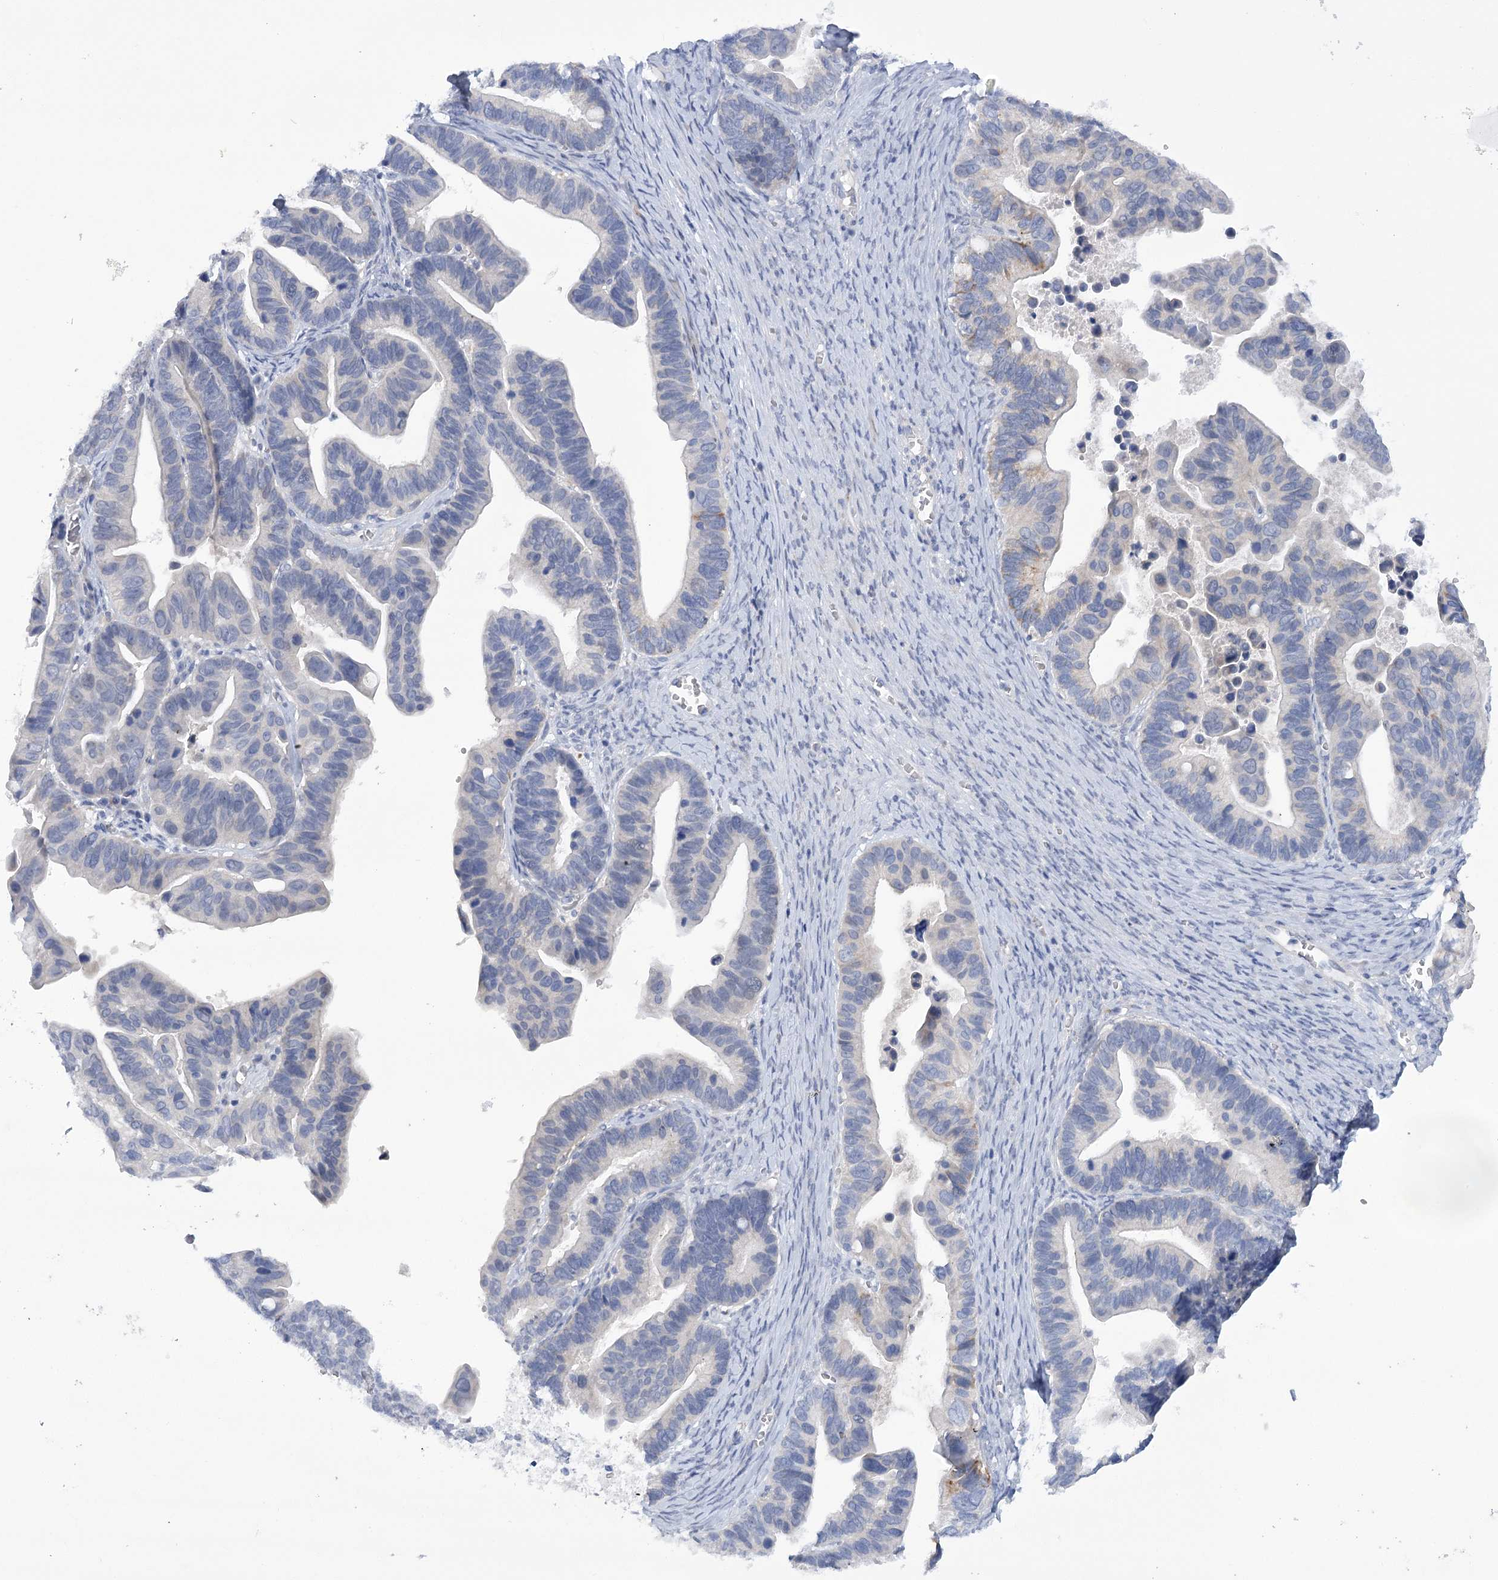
{"staining": {"intensity": "negative", "quantity": "none", "location": "none"}, "tissue": "ovarian cancer", "cell_type": "Tumor cells", "image_type": "cancer", "snomed": [{"axis": "morphology", "description": "Cystadenocarcinoma, serous, NOS"}, {"axis": "topography", "description": "Ovary"}], "caption": "DAB immunohistochemical staining of ovarian cancer exhibits no significant staining in tumor cells. (Stains: DAB (3,3'-diaminobenzidine) IHC with hematoxylin counter stain, Microscopy: brightfield microscopy at high magnification).", "gene": "DCUN1D1", "patient": {"sex": "female", "age": 56}}